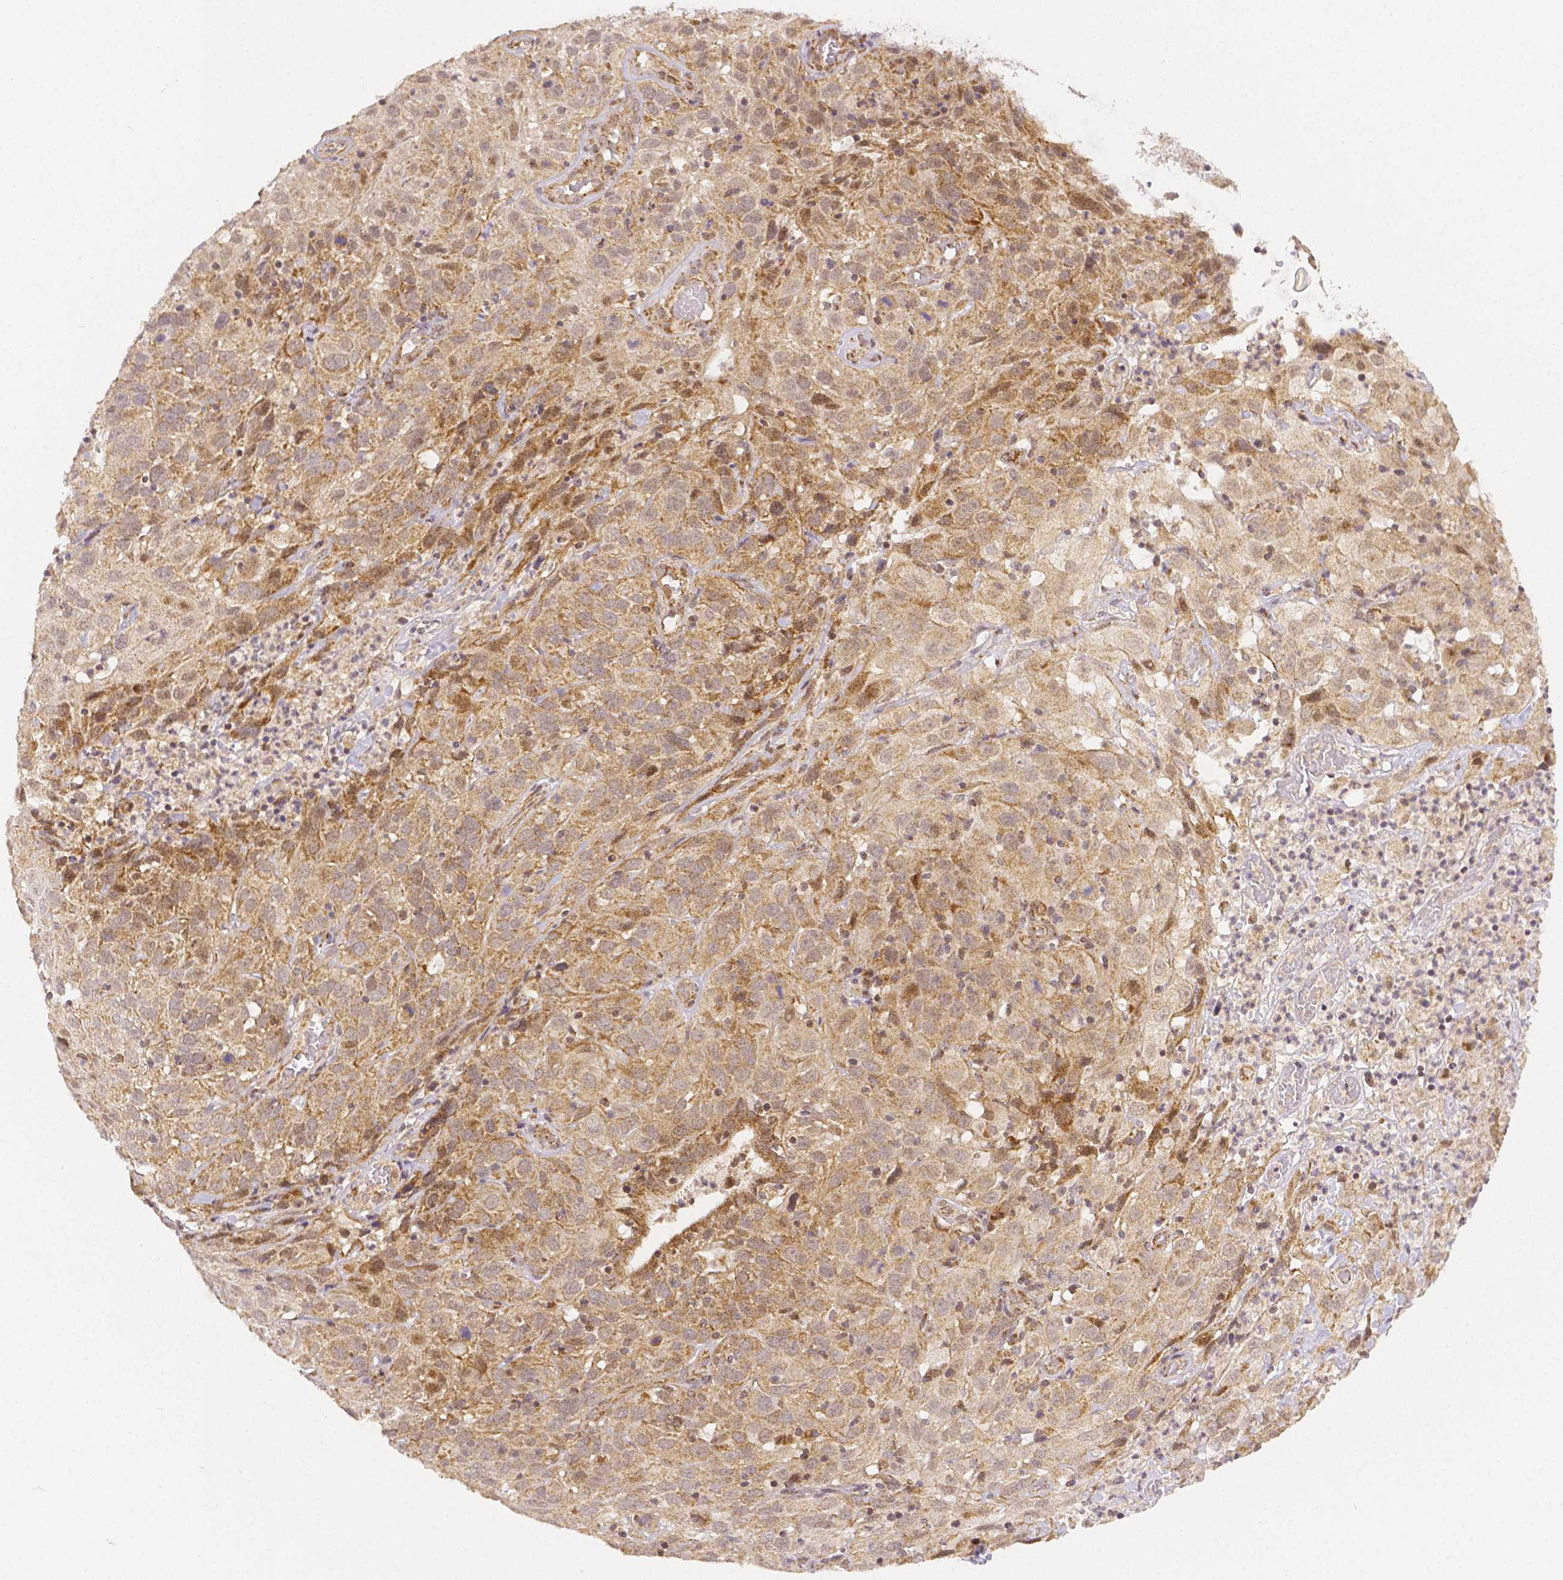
{"staining": {"intensity": "moderate", "quantity": ">75%", "location": "cytoplasmic/membranous,nuclear"}, "tissue": "cervical cancer", "cell_type": "Tumor cells", "image_type": "cancer", "snomed": [{"axis": "morphology", "description": "Squamous cell carcinoma, NOS"}, {"axis": "topography", "description": "Cervix"}], "caption": "This is an image of immunohistochemistry (IHC) staining of cervical cancer (squamous cell carcinoma), which shows moderate staining in the cytoplasmic/membranous and nuclear of tumor cells.", "gene": "RHOT1", "patient": {"sex": "female", "age": 32}}